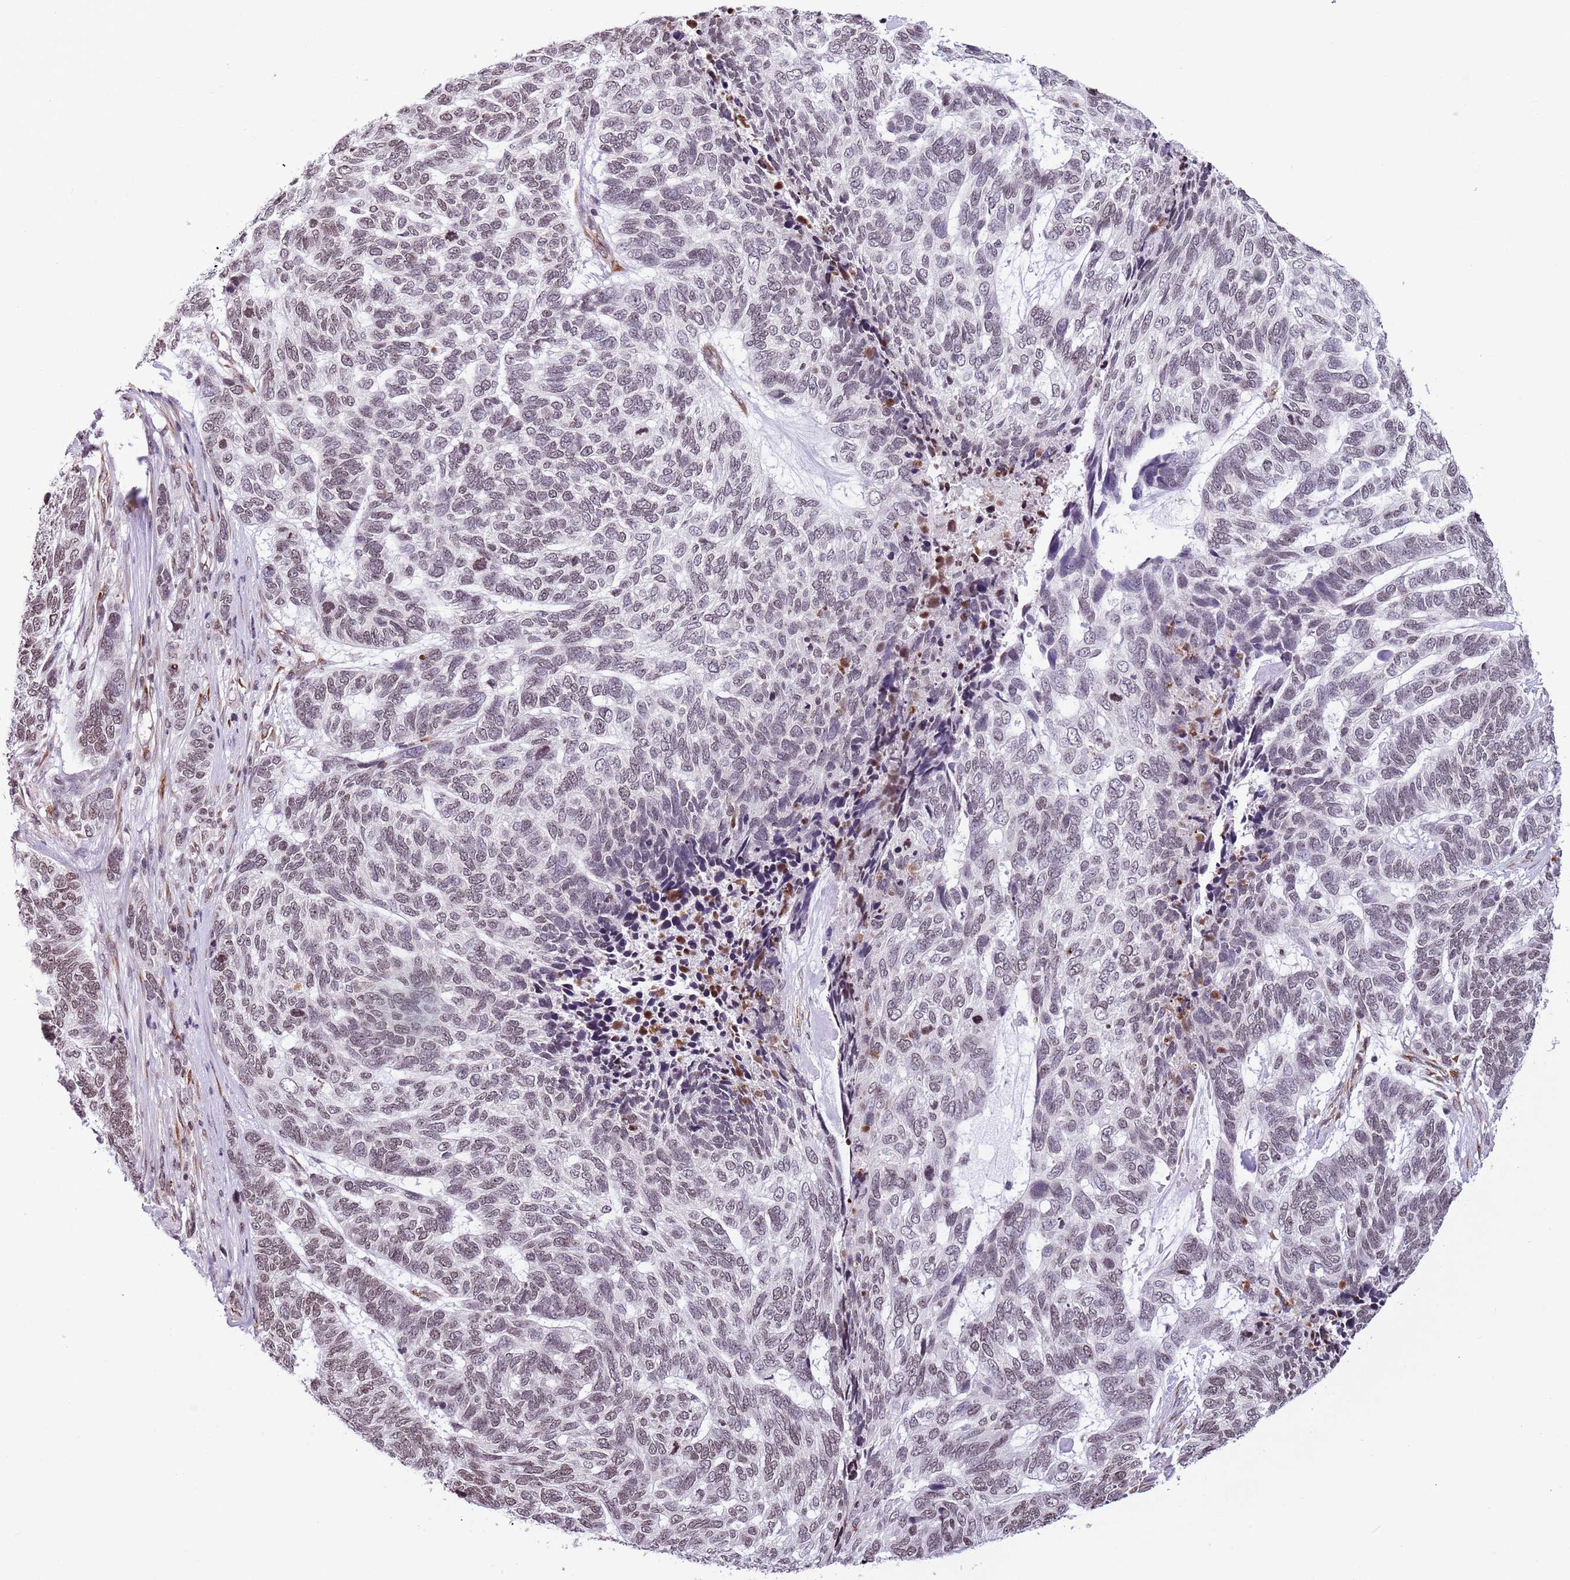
{"staining": {"intensity": "weak", "quantity": ">75%", "location": "nuclear"}, "tissue": "skin cancer", "cell_type": "Tumor cells", "image_type": "cancer", "snomed": [{"axis": "morphology", "description": "Basal cell carcinoma"}, {"axis": "topography", "description": "Skin"}], "caption": "The histopathology image shows staining of basal cell carcinoma (skin), revealing weak nuclear protein positivity (brown color) within tumor cells.", "gene": "NRIP1", "patient": {"sex": "female", "age": 65}}